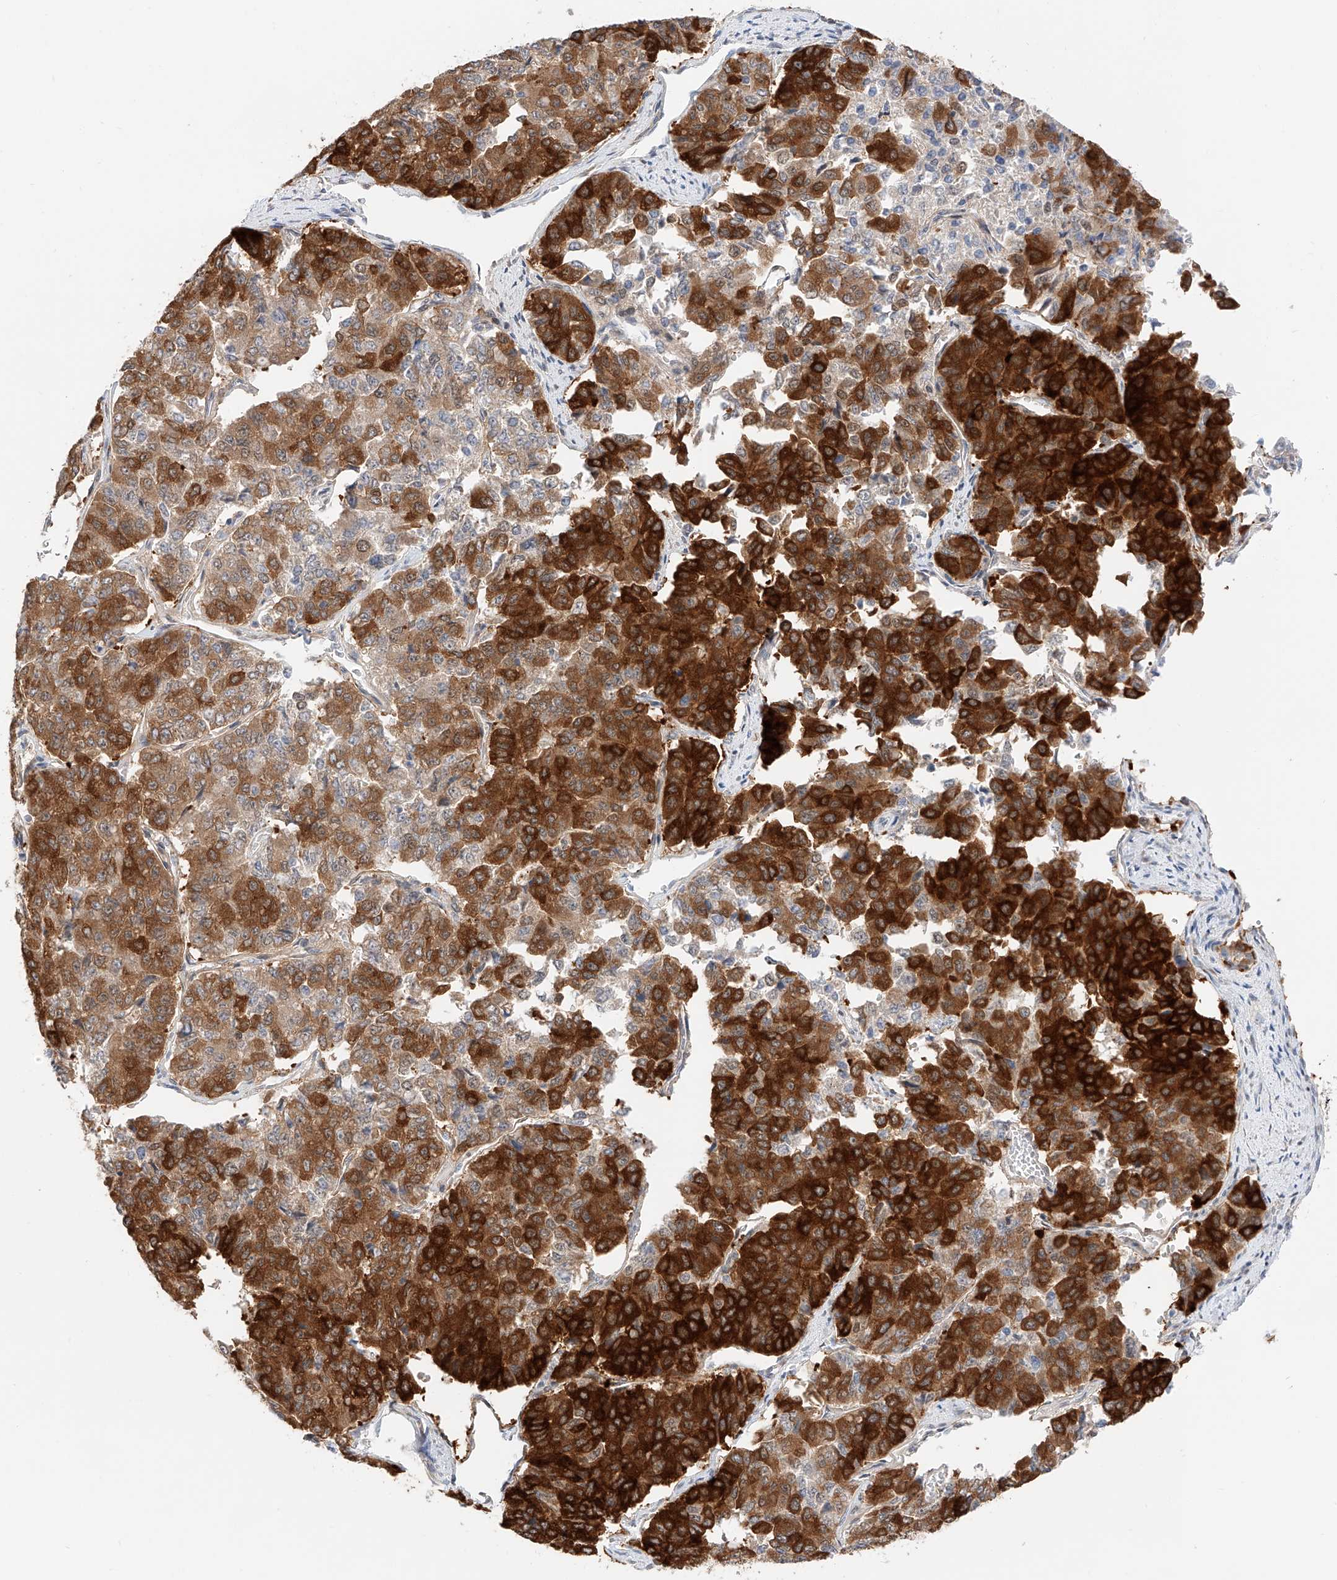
{"staining": {"intensity": "strong", "quantity": ">75%", "location": "cytoplasmic/membranous"}, "tissue": "pancreatic cancer", "cell_type": "Tumor cells", "image_type": "cancer", "snomed": [{"axis": "morphology", "description": "Adenocarcinoma, NOS"}, {"axis": "topography", "description": "Pancreas"}], "caption": "An image showing strong cytoplasmic/membranous positivity in approximately >75% of tumor cells in pancreatic adenocarcinoma, as visualized by brown immunohistochemical staining.", "gene": "CARMIL1", "patient": {"sex": "male", "age": 50}}